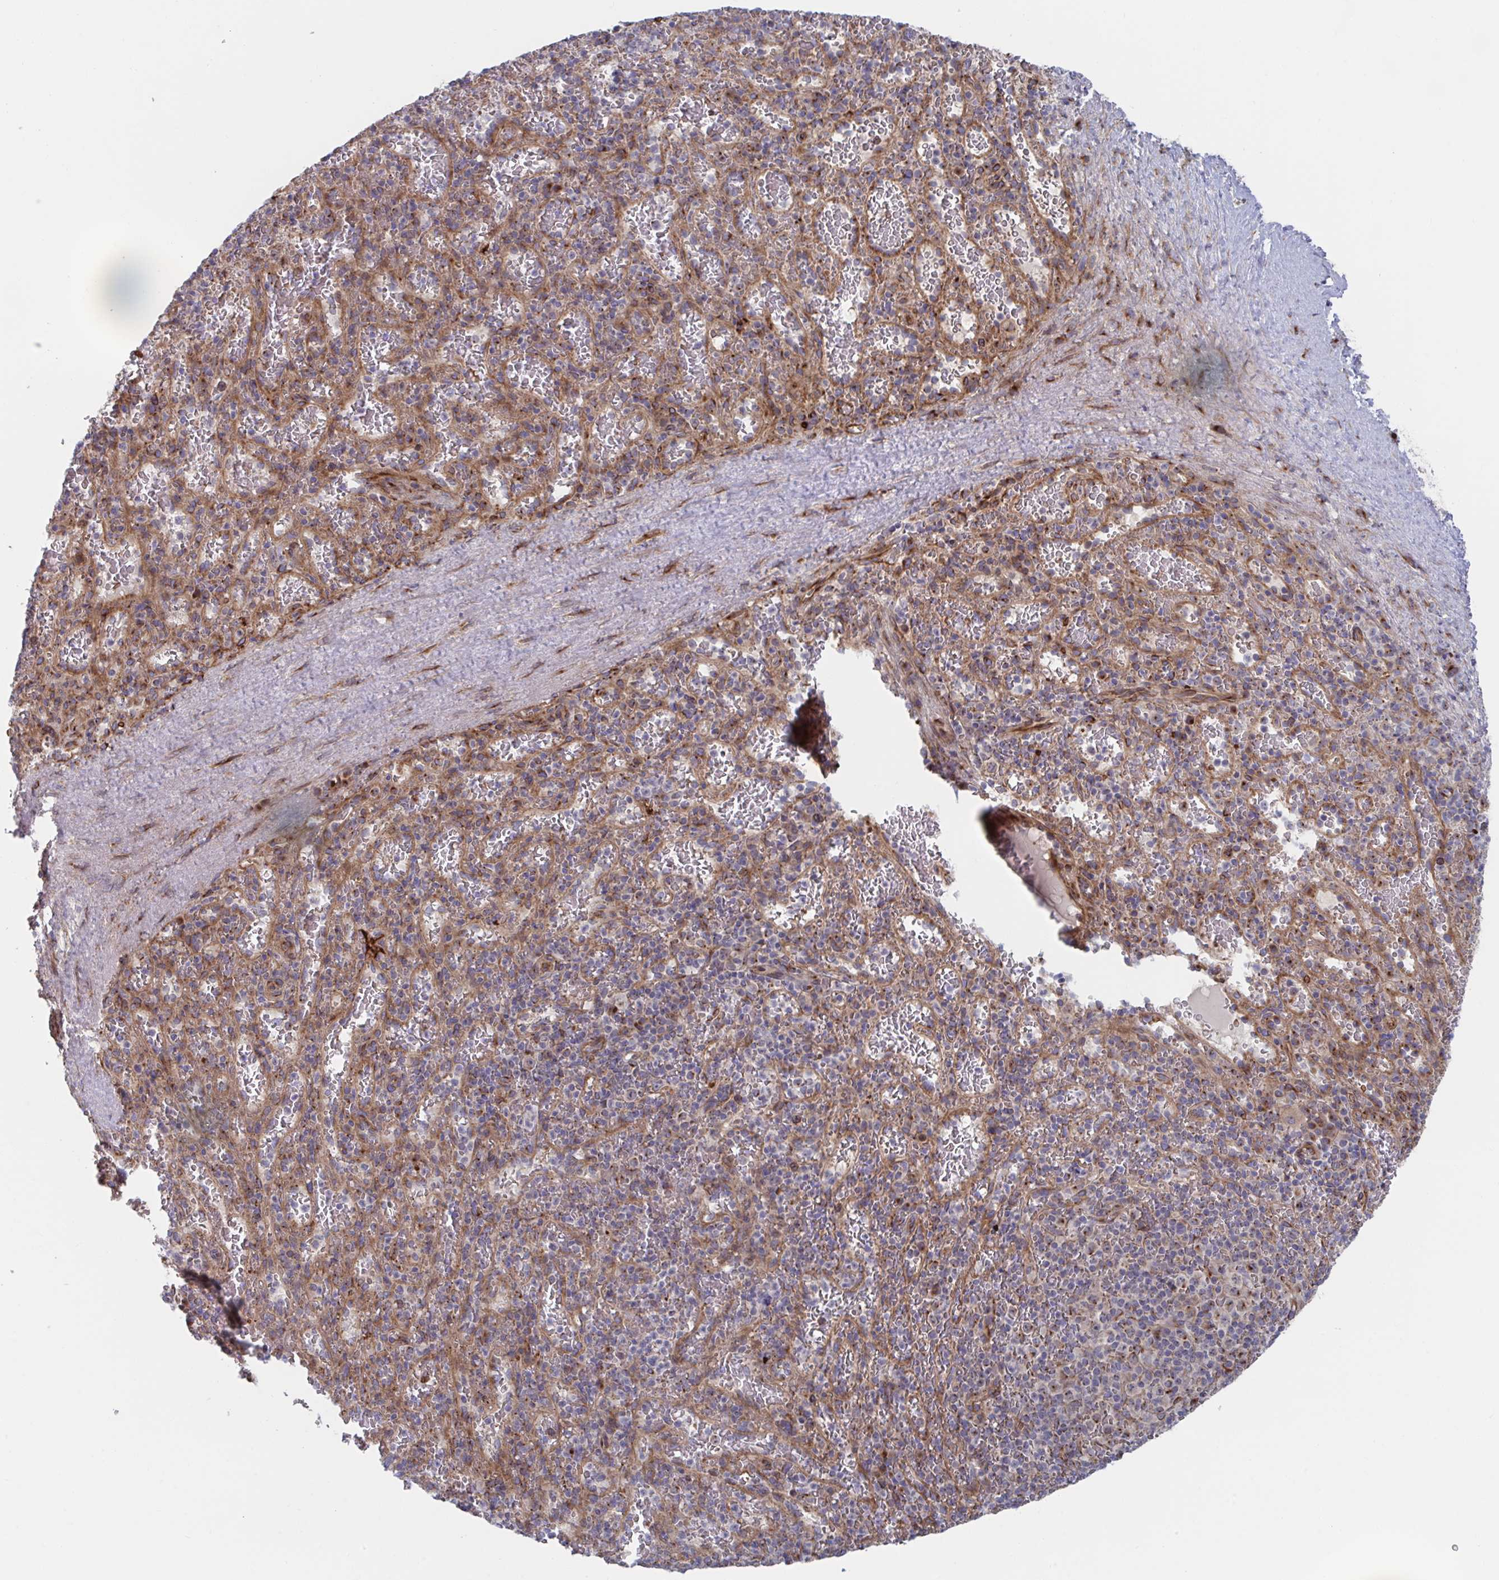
{"staining": {"intensity": "moderate", "quantity": "<25%", "location": "cytoplasmic/membranous"}, "tissue": "spleen", "cell_type": "Cells in red pulp", "image_type": "normal", "snomed": [{"axis": "morphology", "description": "Normal tissue, NOS"}, {"axis": "topography", "description": "Spleen"}], "caption": "Protein expression by immunohistochemistry demonstrates moderate cytoplasmic/membranous staining in about <25% of cells in red pulp in unremarkable spleen.", "gene": "FJX1", "patient": {"sex": "male", "age": 57}}